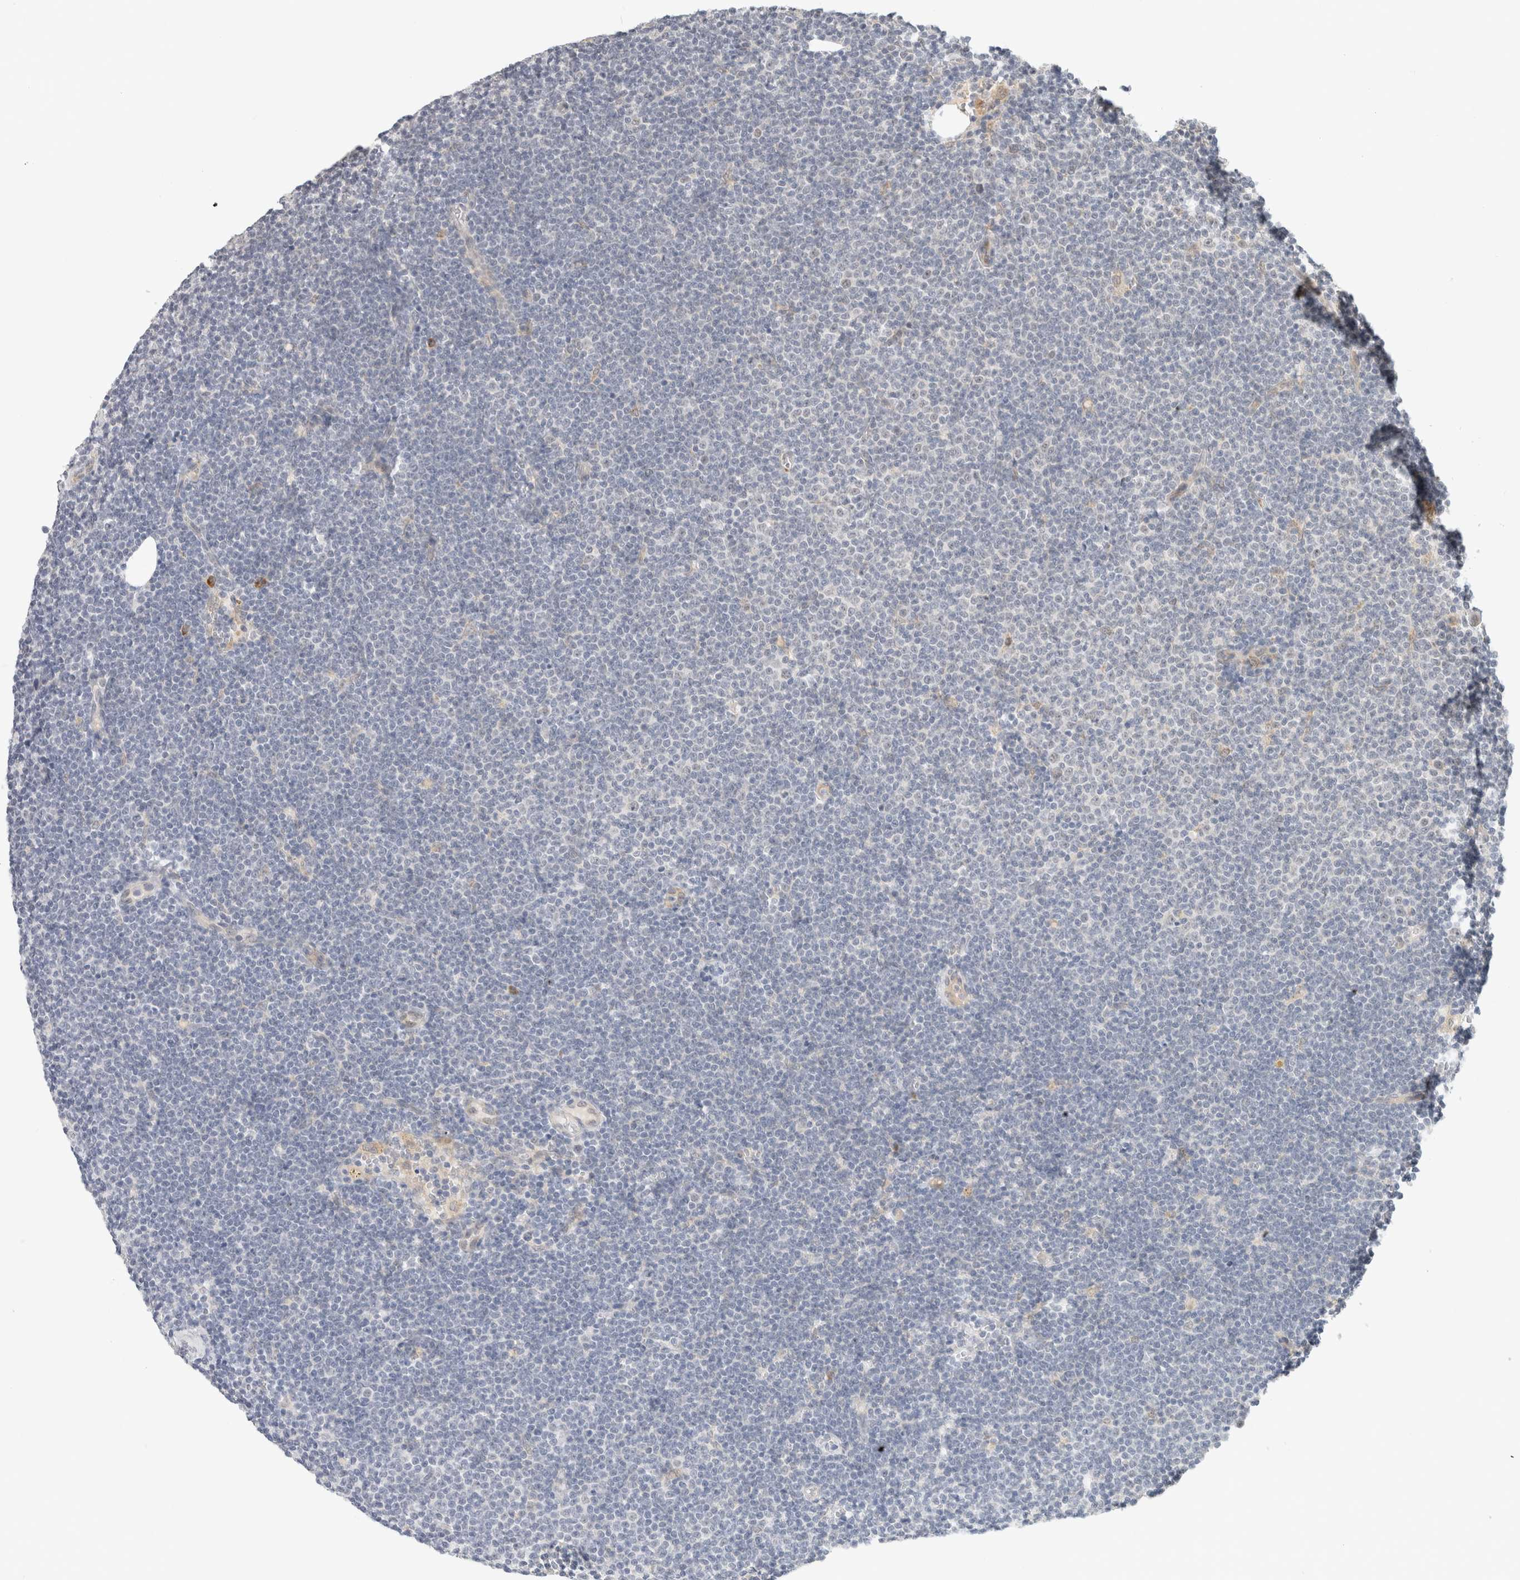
{"staining": {"intensity": "negative", "quantity": "none", "location": "none"}, "tissue": "lymphoma", "cell_type": "Tumor cells", "image_type": "cancer", "snomed": [{"axis": "morphology", "description": "Malignant lymphoma, non-Hodgkin's type, Low grade"}, {"axis": "topography", "description": "Lymph node"}], "caption": "Immunohistochemistry histopathology image of human lymphoma stained for a protein (brown), which exhibits no staining in tumor cells.", "gene": "HDLBP", "patient": {"sex": "female", "age": 53}}